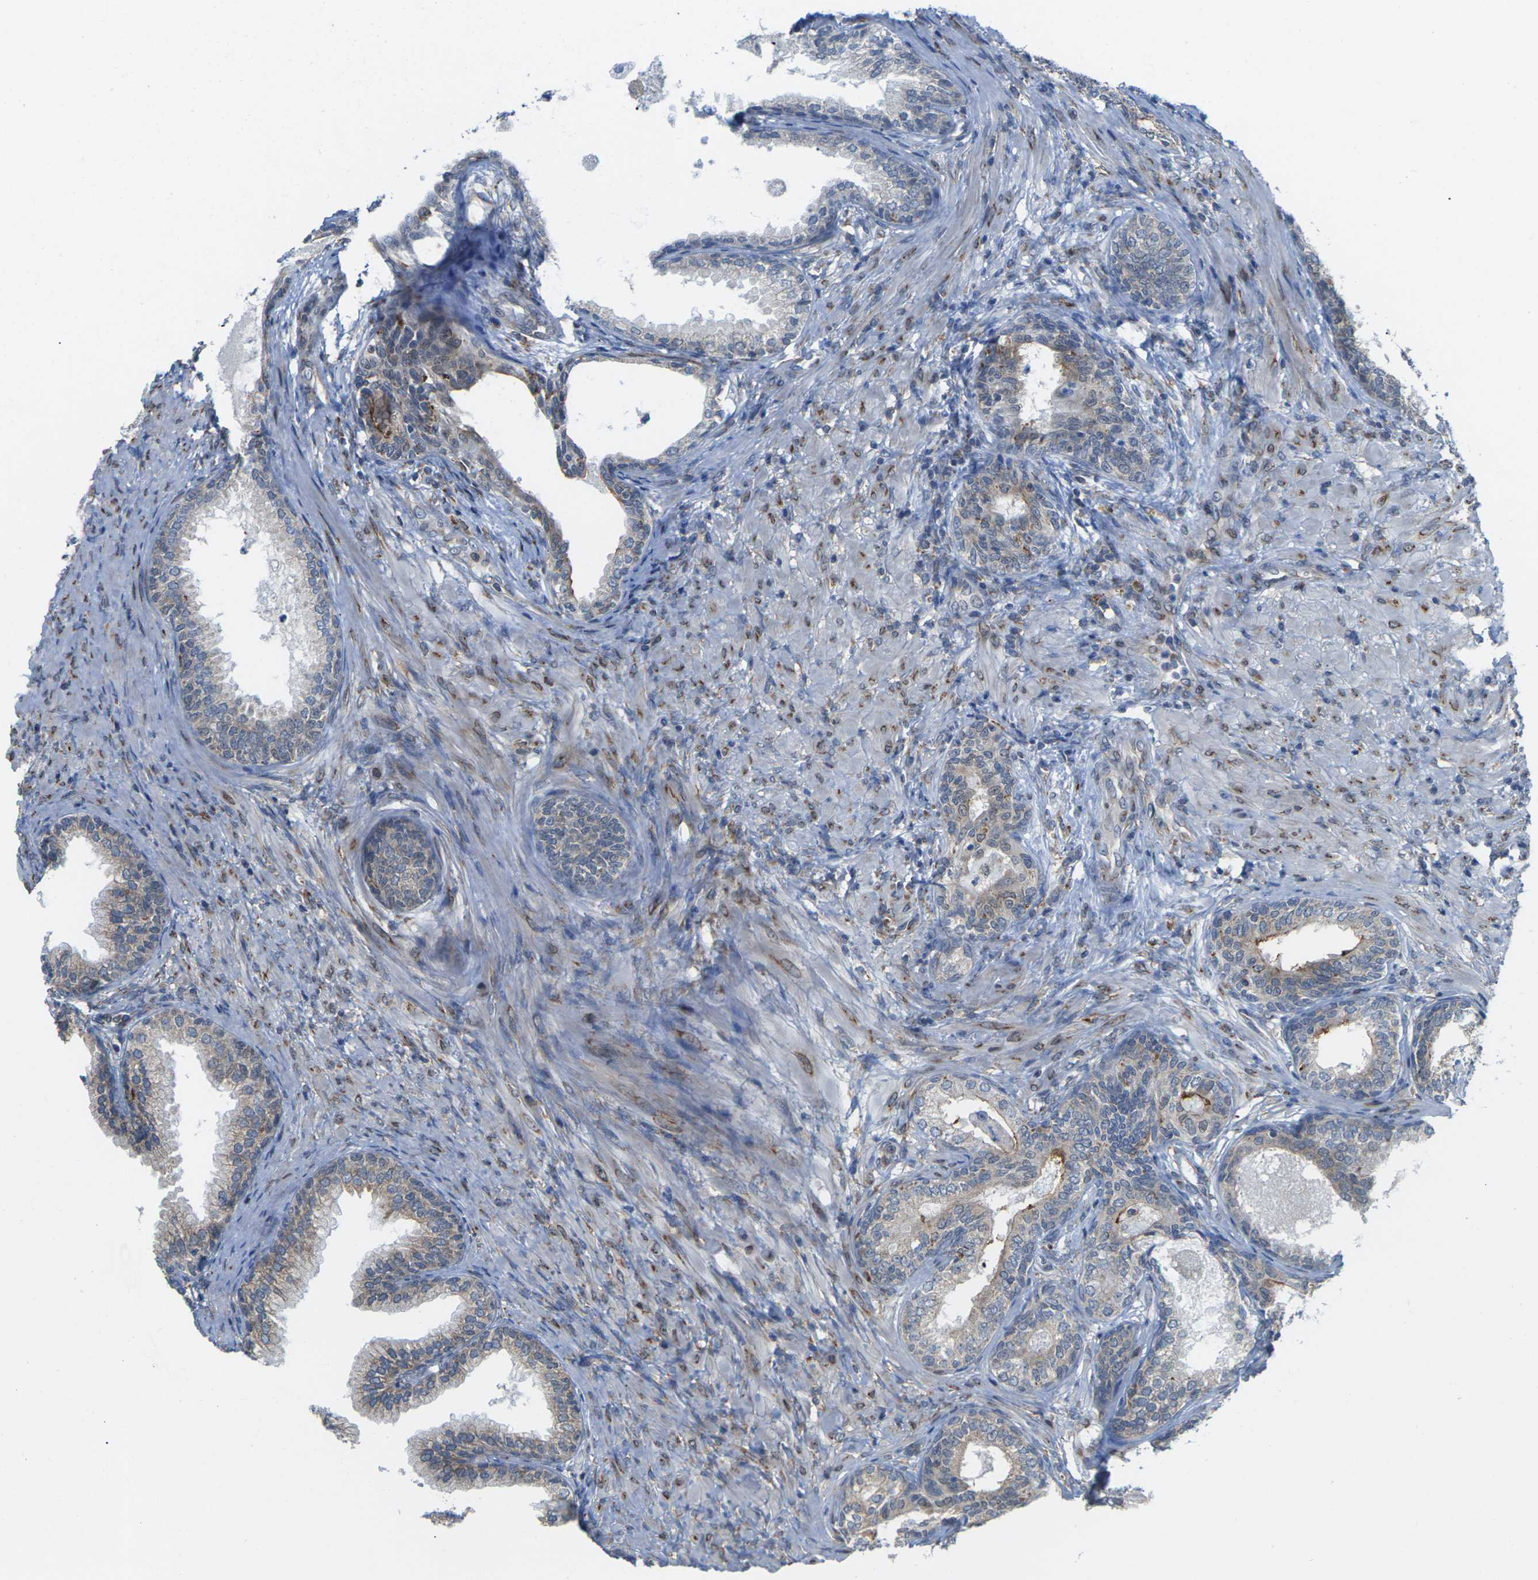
{"staining": {"intensity": "moderate", "quantity": "25%-75%", "location": "cytoplasmic/membranous"}, "tissue": "prostate", "cell_type": "Glandular cells", "image_type": "normal", "snomed": [{"axis": "morphology", "description": "Normal tissue, NOS"}, {"axis": "topography", "description": "Prostate"}], "caption": "About 25%-75% of glandular cells in benign prostate demonstrate moderate cytoplasmic/membranous protein positivity as visualized by brown immunohistochemical staining.", "gene": "PDZK1IP1", "patient": {"sex": "male", "age": 76}}